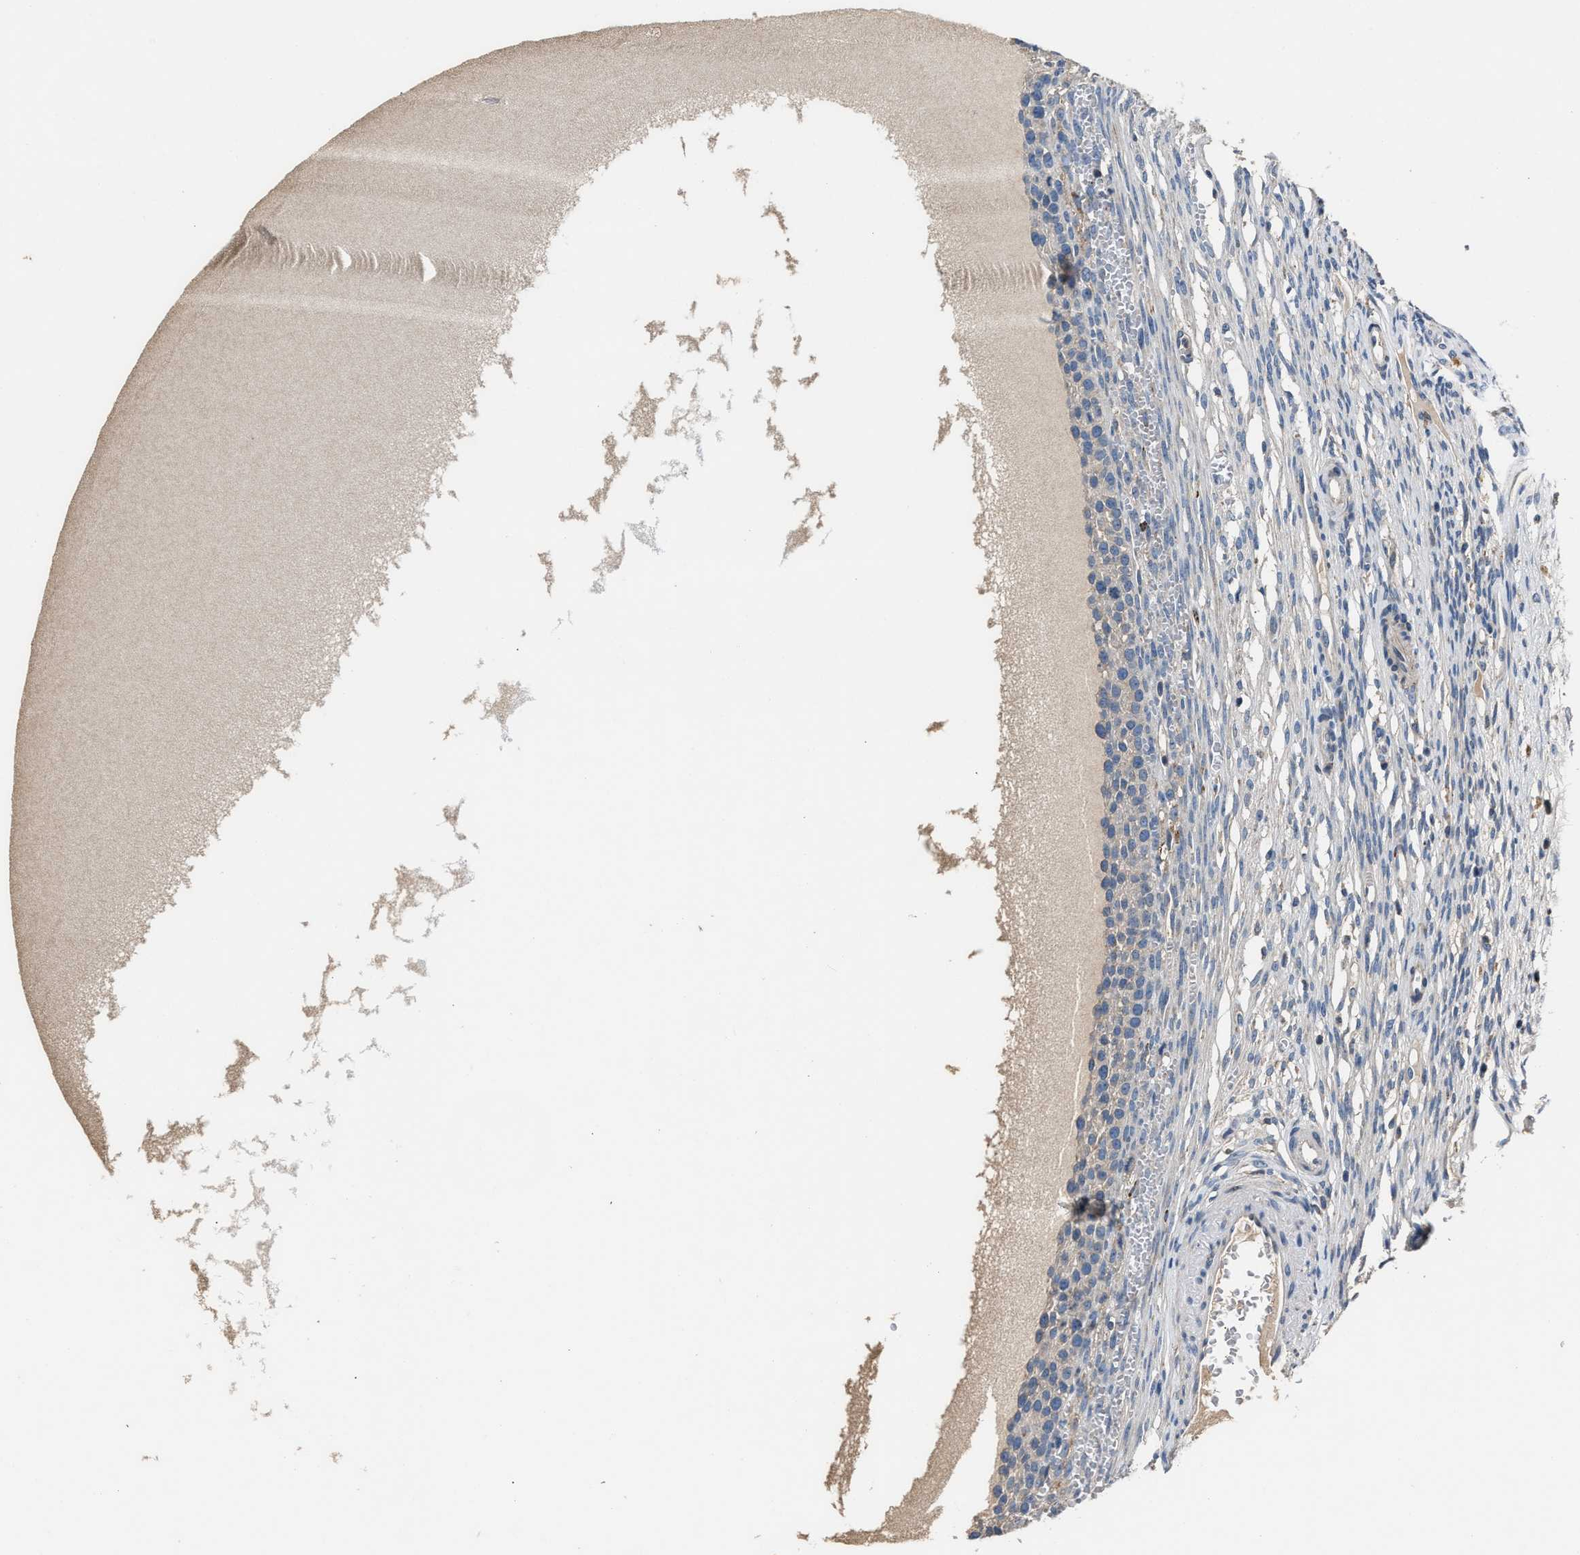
{"staining": {"intensity": "negative", "quantity": "none", "location": "none"}, "tissue": "ovary", "cell_type": "Ovarian stroma cells", "image_type": "normal", "snomed": [{"axis": "morphology", "description": "Normal tissue, NOS"}, {"axis": "topography", "description": "Ovary"}], "caption": "A high-resolution image shows IHC staining of benign ovary, which exhibits no significant expression in ovarian stroma cells.", "gene": "DNAJC24", "patient": {"sex": "female", "age": 33}}